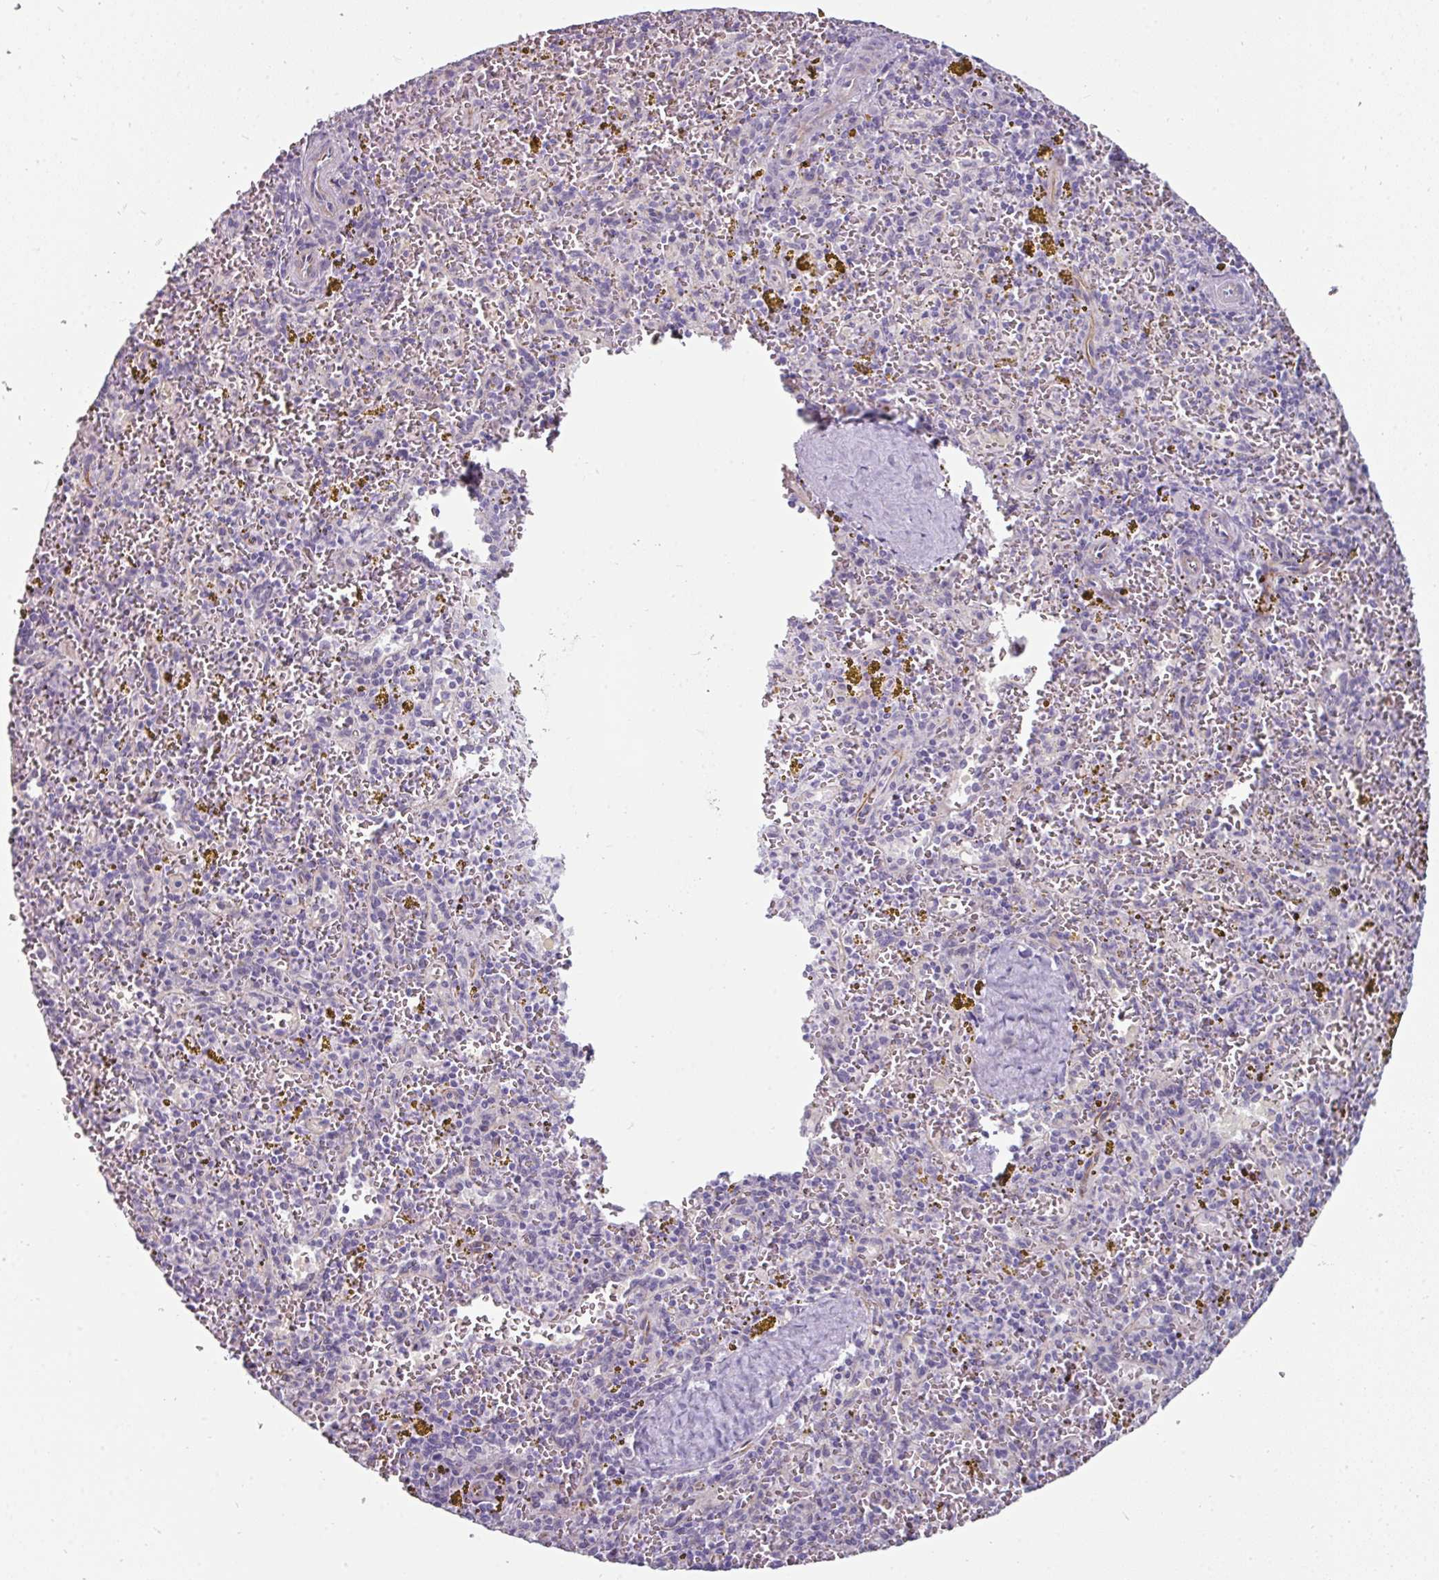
{"staining": {"intensity": "negative", "quantity": "none", "location": "none"}, "tissue": "spleen", "cell_type": "Cells in red pulp", "image_type": "normal", "snomed": [{"axis": "morphology", "description": "Normal tissue, NOS"}, {"axis": "topography", "description": "Spleen"}], "caption": "Human spleen stained for a protein using immunohistochemistry reveals no staining in cells in red pulp.", "gene": "EYA3", "patient": {"sex": "male", "age": 57}}